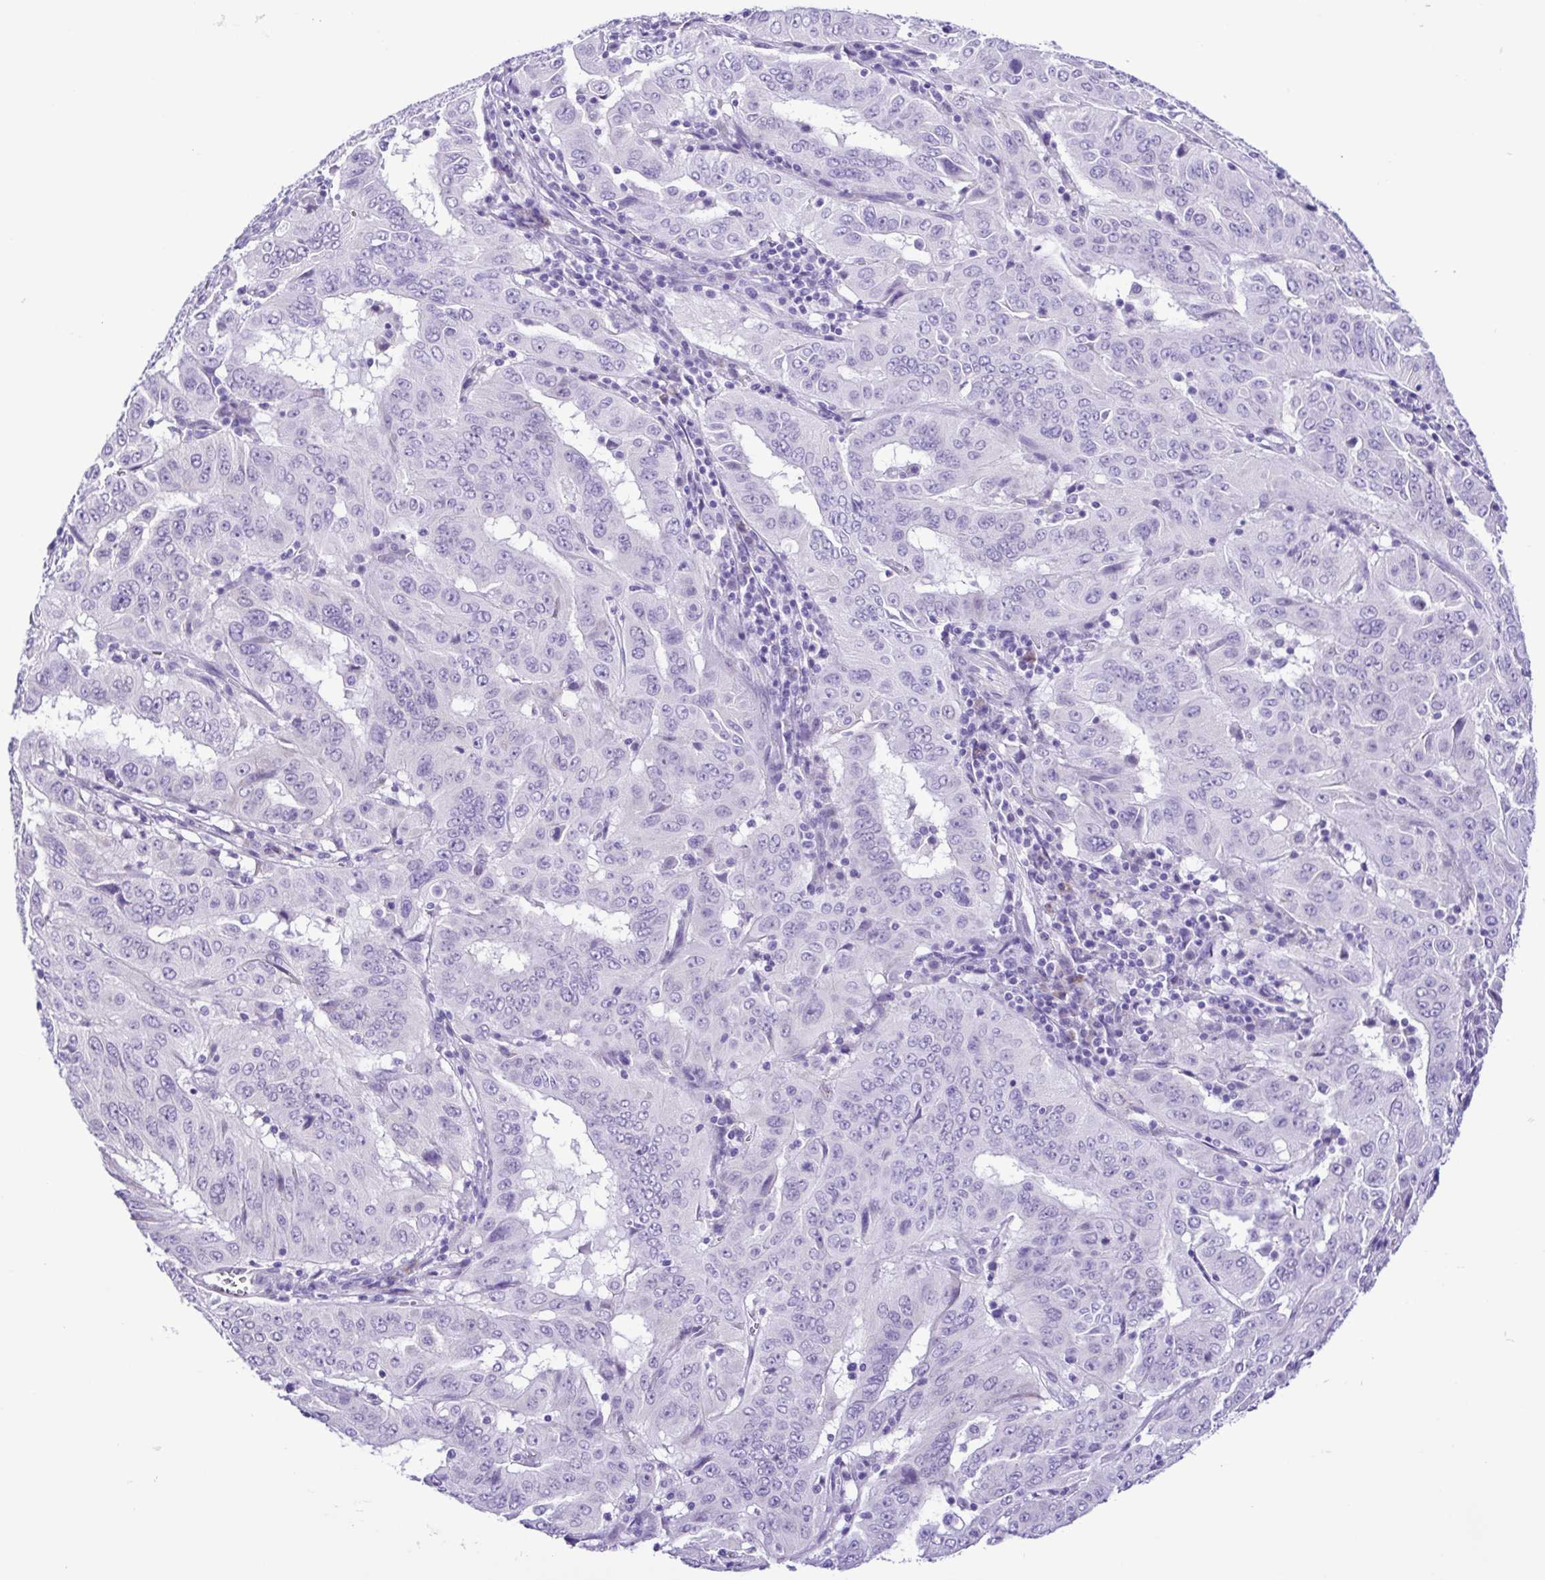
{"staining": {"intensity": "negative", "quantity": "none", "location": "none"}, "tissue": "pancreatic cancer", "cell_type": "Tumor cells", "image_type": "cancer", "snomed": [{"axis": "morphology", "description": "Adenocarcinoma, NOS"}, {"axis": "topography", "description": "Pancreas"}], "caption": "An immunohistochemistry image of adenocarcinoma (pancreatic) is shown. There is no staining in tumor cells of adenocarcinoma (pancreatic).", "gene": "PAK3", "patient": {"sex": "male", "age": 63}}